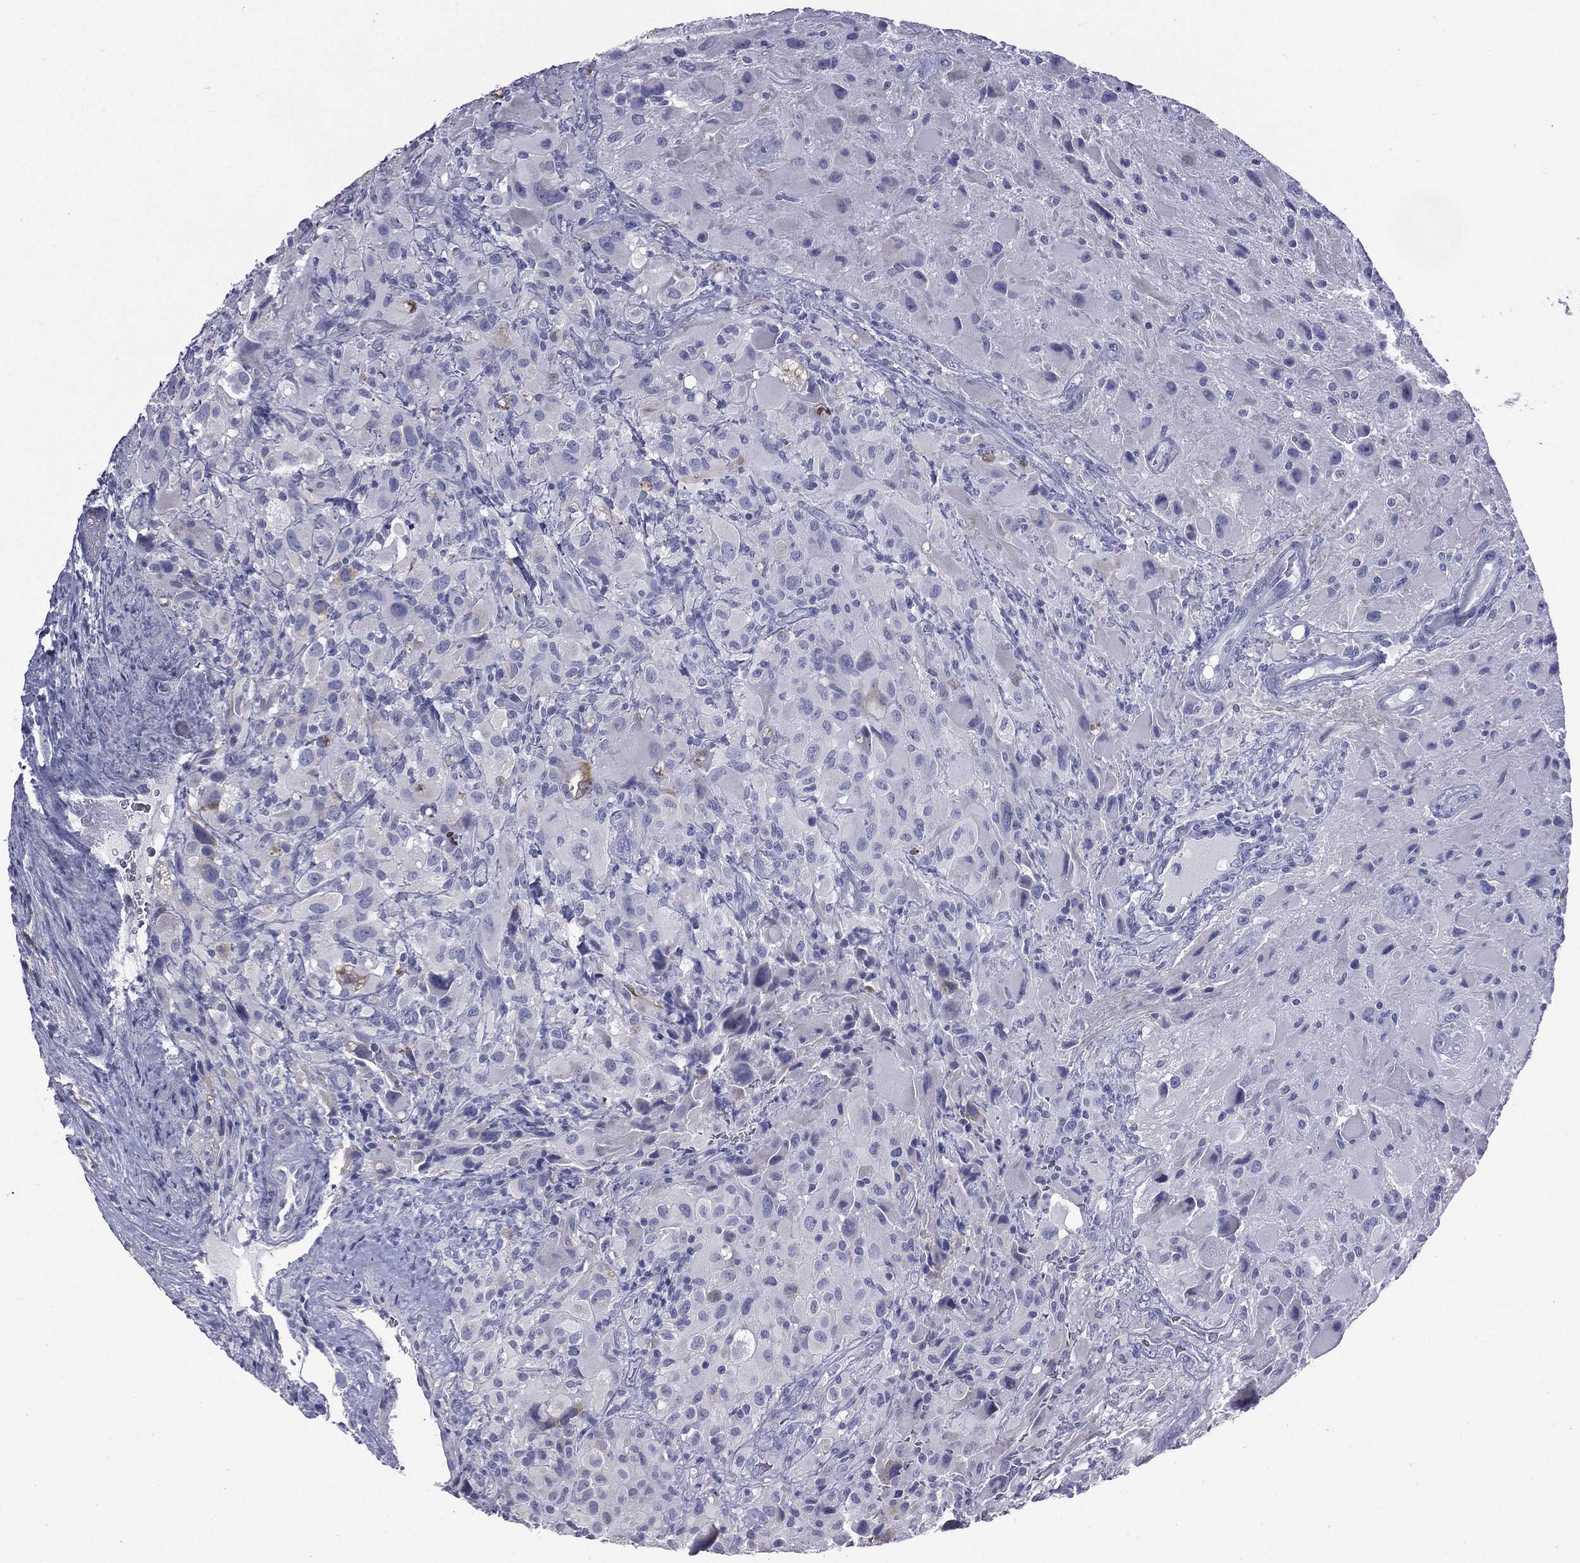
{"staining": {"intensity": "negative", "quantity": "none", "location": "none"}, "tissue": "glioma", "cell_type": "Tumor cells", "image_type": "cancer", "snomed": [{"axis": "morphology", "description": "Glioma, malignant, High grade"}, {"axis": "topography", "description": "Cerebral cortex"}], "caption": "Immunohistochemical staining of high-grade glioma (malignant) shows no significant staining in tumor cells.", "gene": "CES2", "patient": {"sex": "male", "age": 35}}